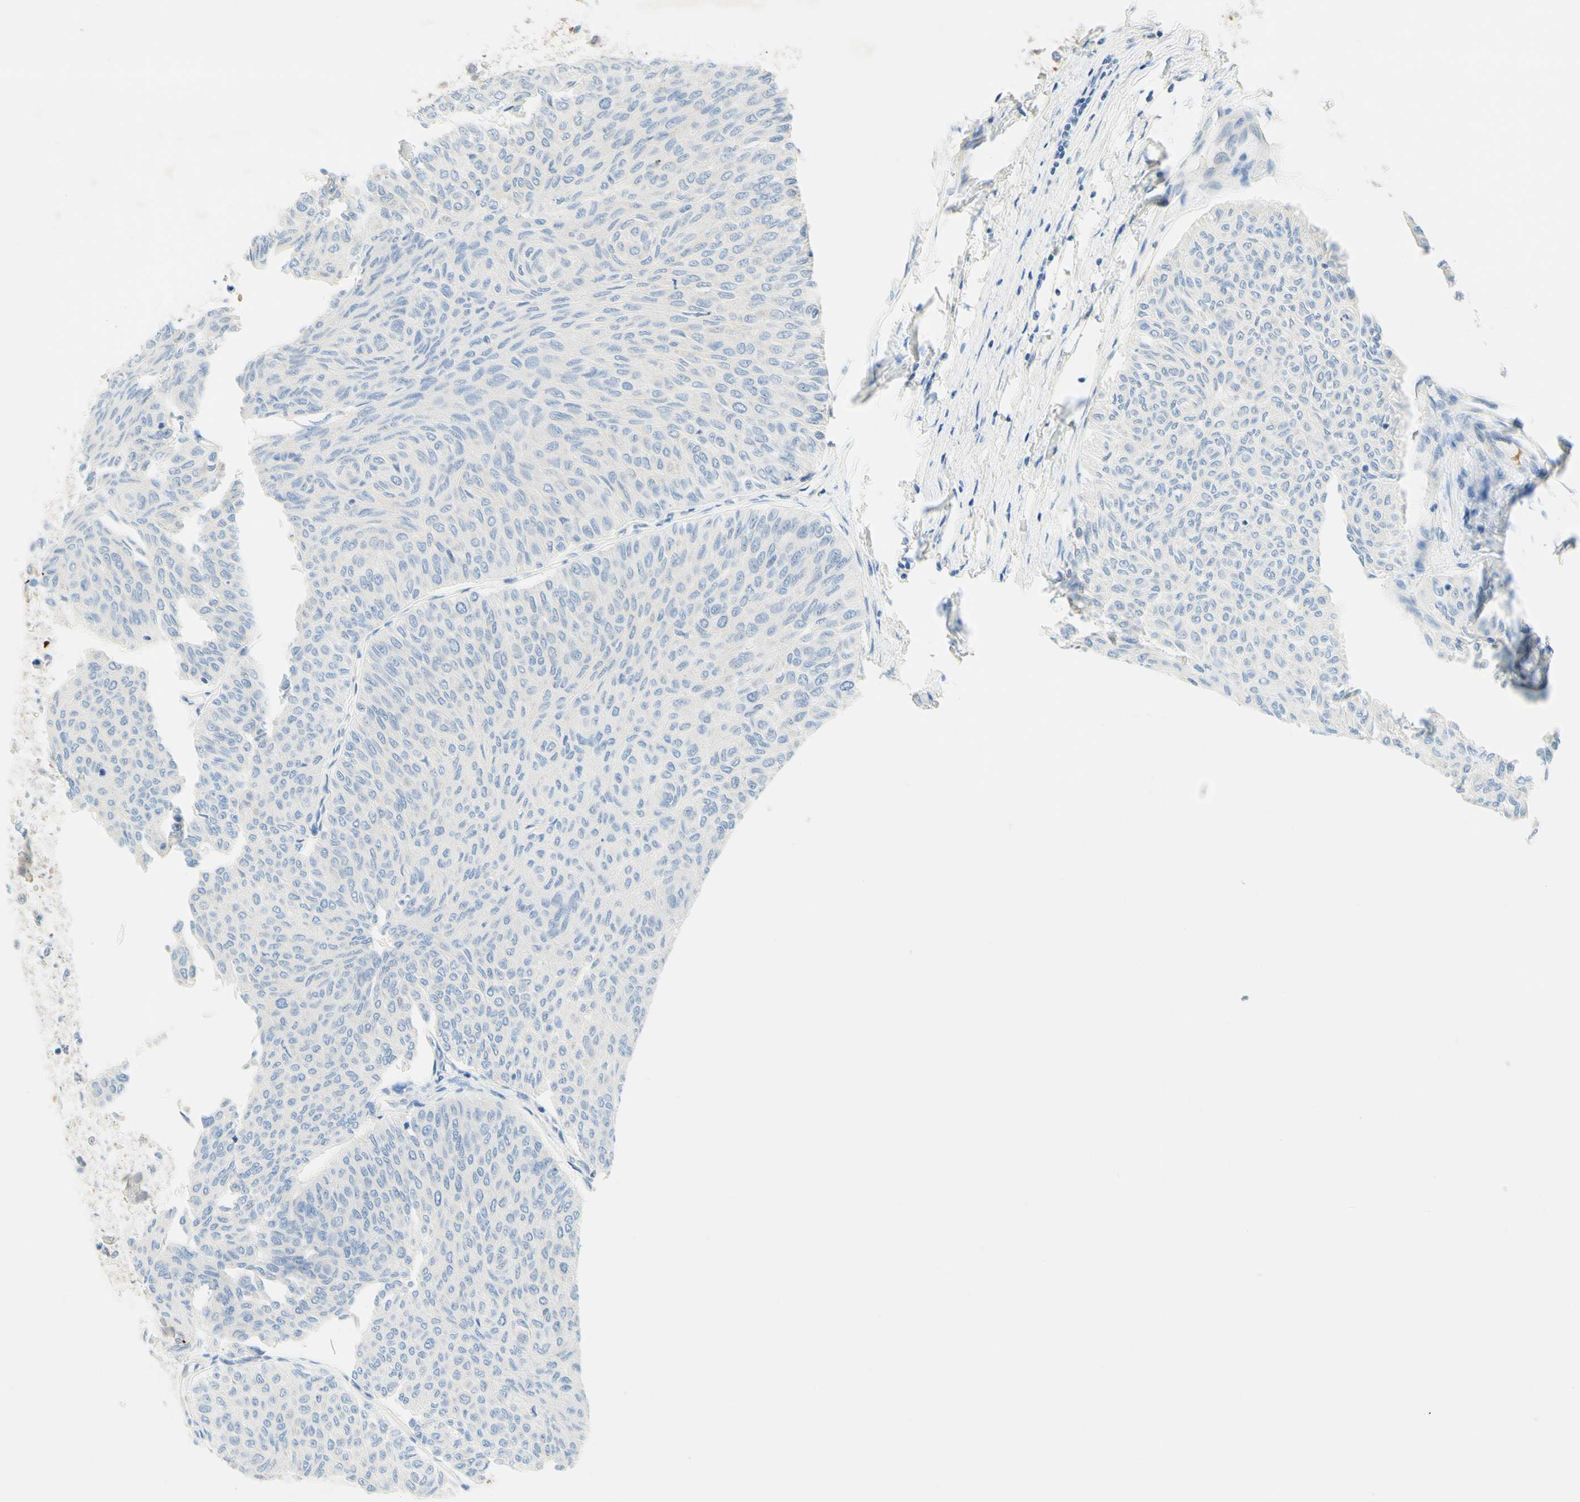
{"staining": {"intensity": "negative", "quantity": "none", "location": "none"}, "tissue": "urothelial cancer", "cell_type": "Tumor cells", "image_type": "cancer", "snomed": [{"axis": "morphology", "description": "Urothelial carcinoma, Low grade"}, {"axis": "topography", "description": "Urinary bladder"}], "caption": "Human low-grade urothelial carcinoma stained for a protein using IHC displays no expression in tumor cells.", "gene": "ENTREP2", "patient": {"sex": "male", "age": 78}}